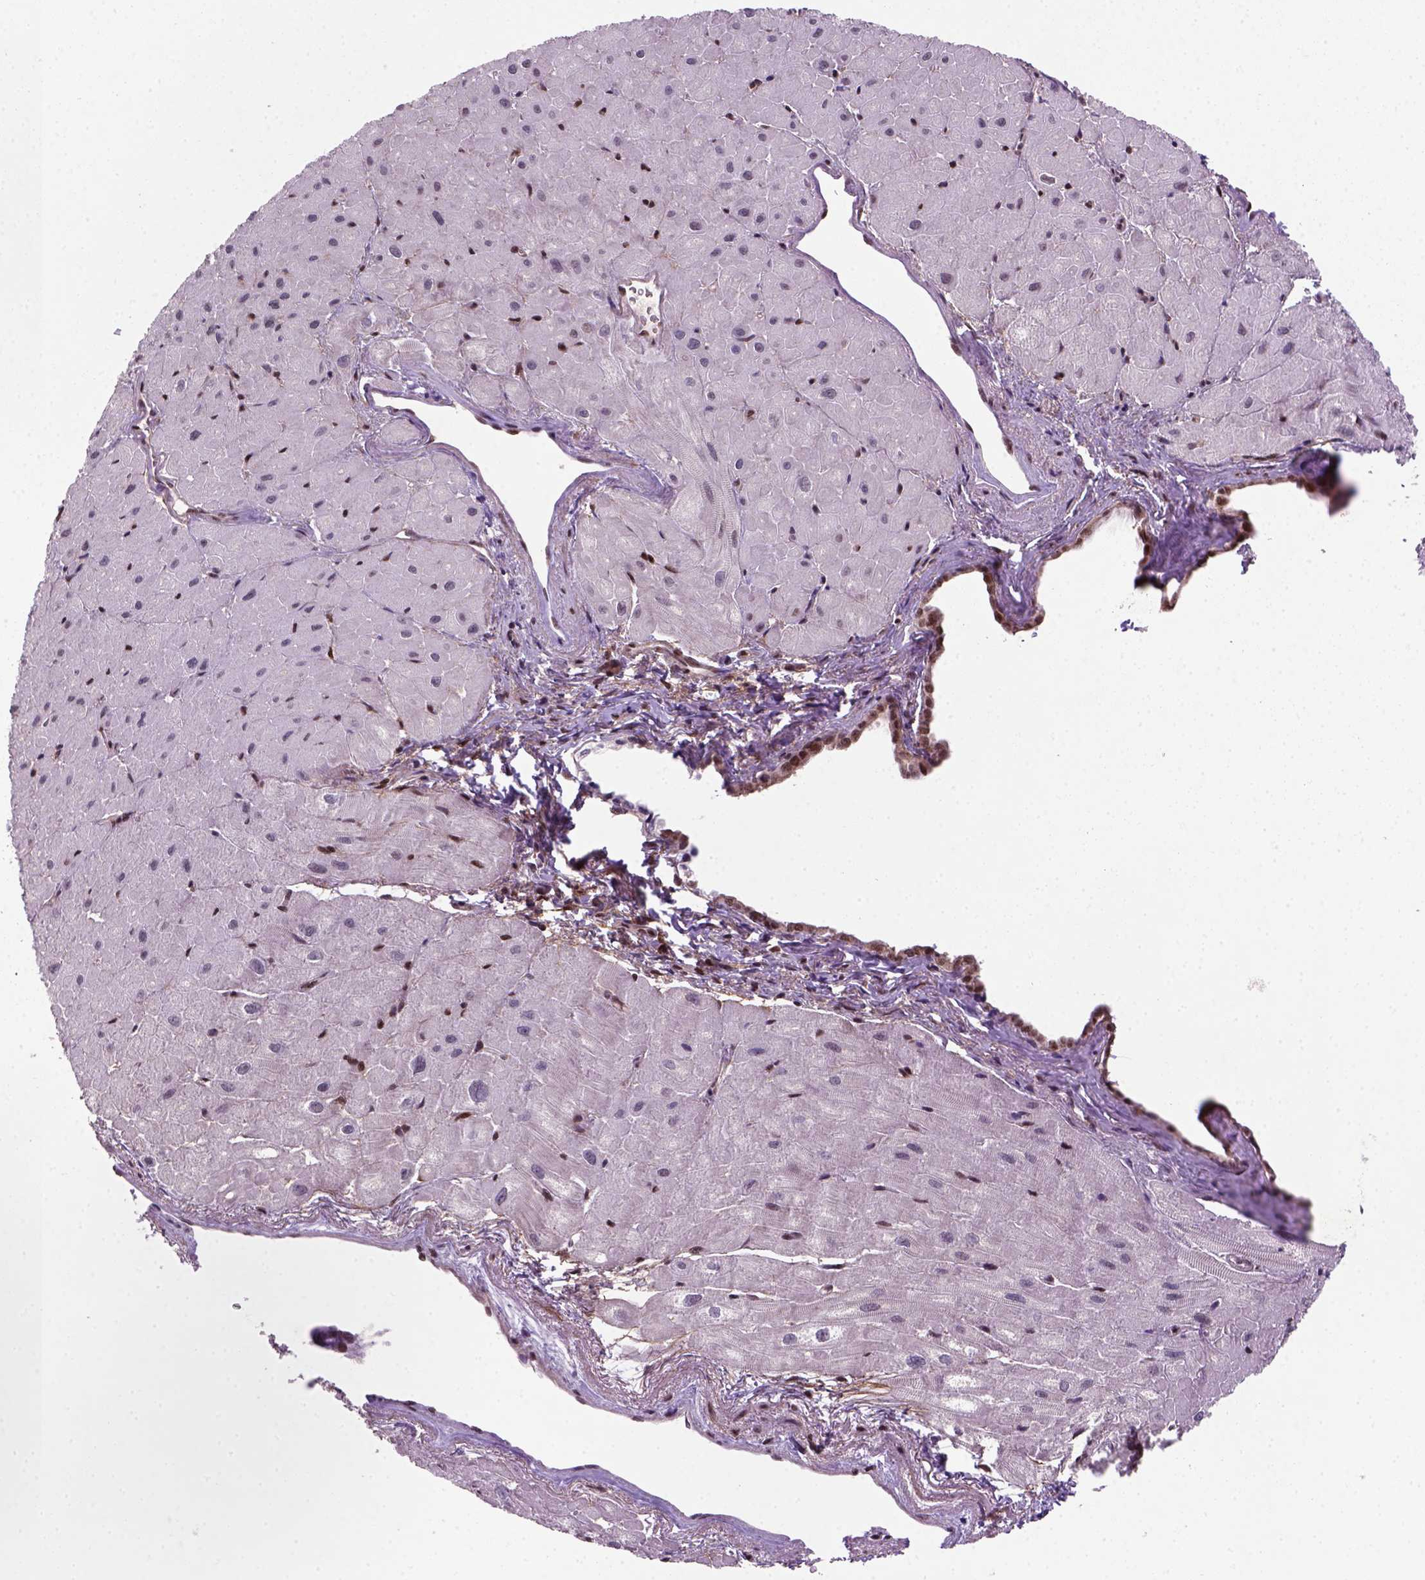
{"staining": {"intensity": "moderate", "quantity": "<25%", "location": "nuclear"}, "tissue": "heart muscle", "cell_type": "Cardiomyocytes", "image_type": "normal", "snomed": [{"axis": "morphology", "description": "Normal tissue, NOS"}, {"axis": "topography", "description": "Heart"}], "caption": "Immunohistochemical staining of unremarkable heart muscle displays low levels of moderate nuclear expression in approximately <25% of cardiomyocytes.", "gene": "MGMT", "patient": {"sex": "male", "age": 62}}